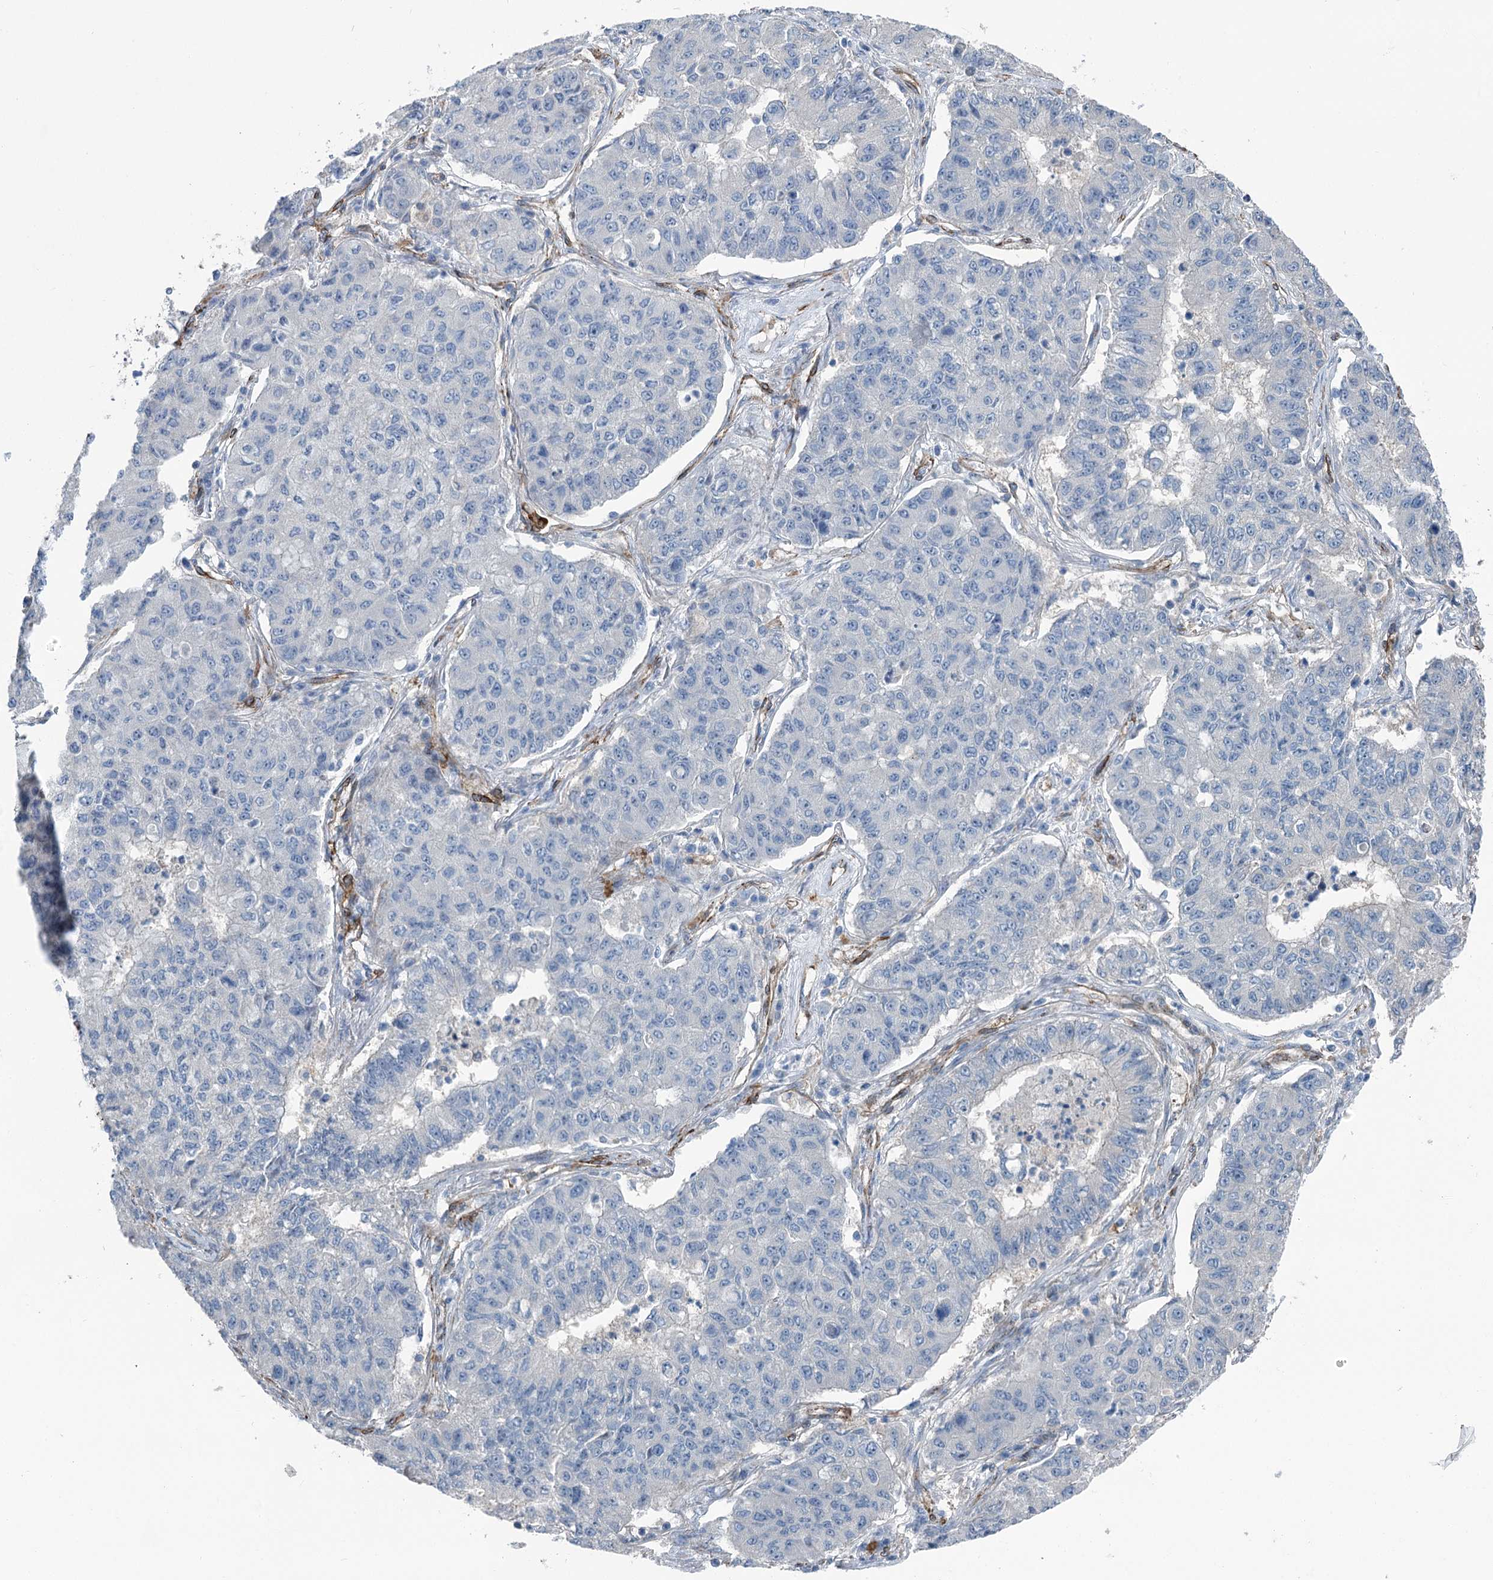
{"staining": {"intensity": "negative", "quantity": "none", "location": "none"}, "tissue": "lung cancer", "cell_type": "Tumor cells", "image_type": "cancer", "snomed": [{"axis": "morphology", "description": "Squamous cell carcinoma, NOS"}, {"axis": "topography", "description": "Lung"}], "caption": "Protein analysis of lung squamous cell carcinoma shows no significant positivity in tumor cells.", "gene": "IQSEC1", "patient": {"sex": "male", "age": 74}}